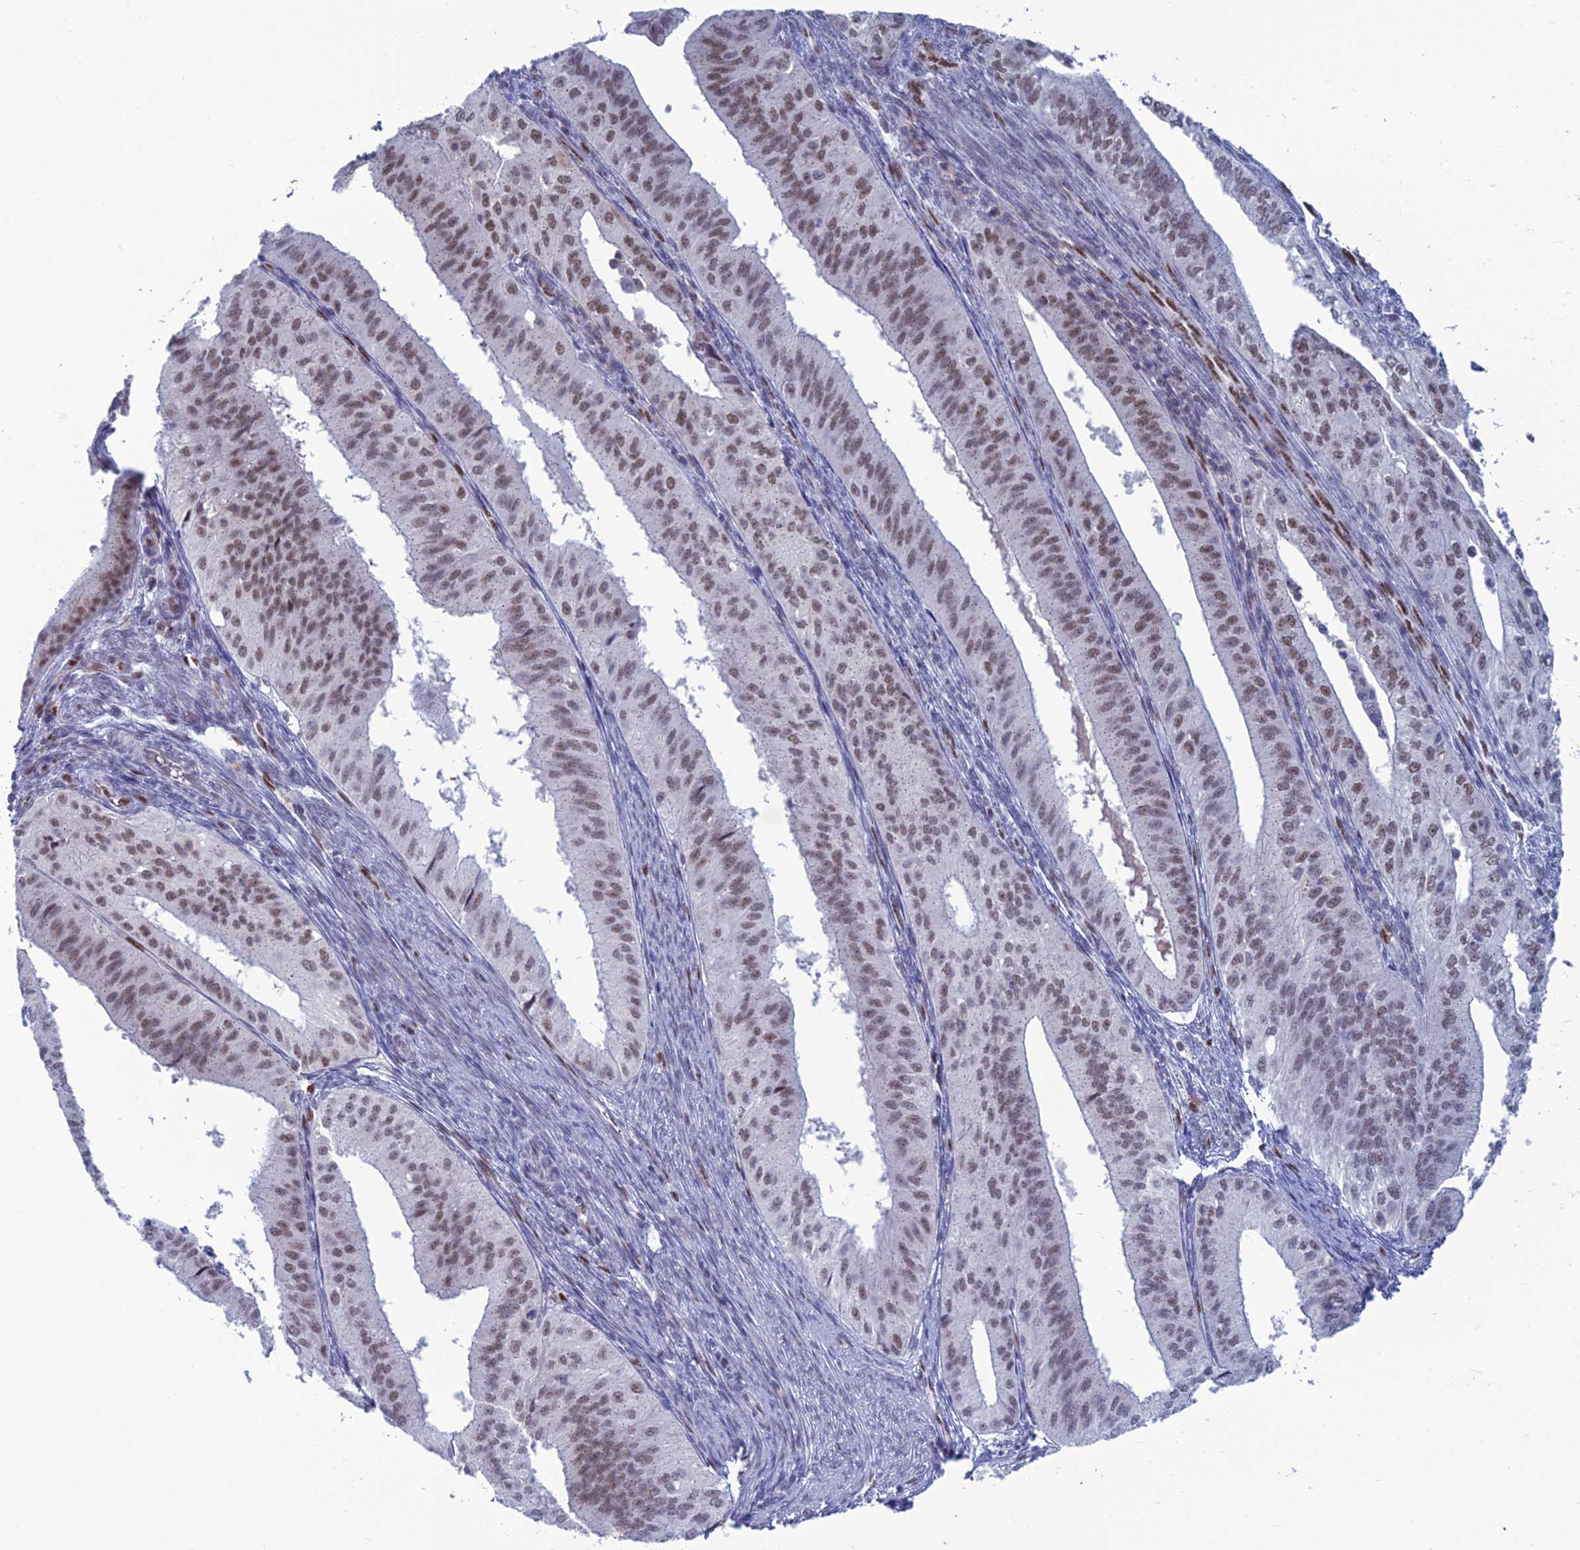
{"staining": {"intensity": "weak", "quantity": ">75%", "location": "nuclear"}, "tissue": "endometrial cancer", "cell_type": "Tumor cells", "image_type": "cancer", "snomed": [{"axis": "morphology", "description": "Adenocarcinoma, NOS"}, {"axis": "topography", "description": "Endometrium"}], "caption": "A high-resolution histopathology image shows immunohistochemistry (IHC) staining of endometrial cancer (adenocarcinoma), which shows weak nuclear expression in about >75% of tumor cells.", "gene": "NOL4L", "patient": {"sex": "female", "age": 50}}